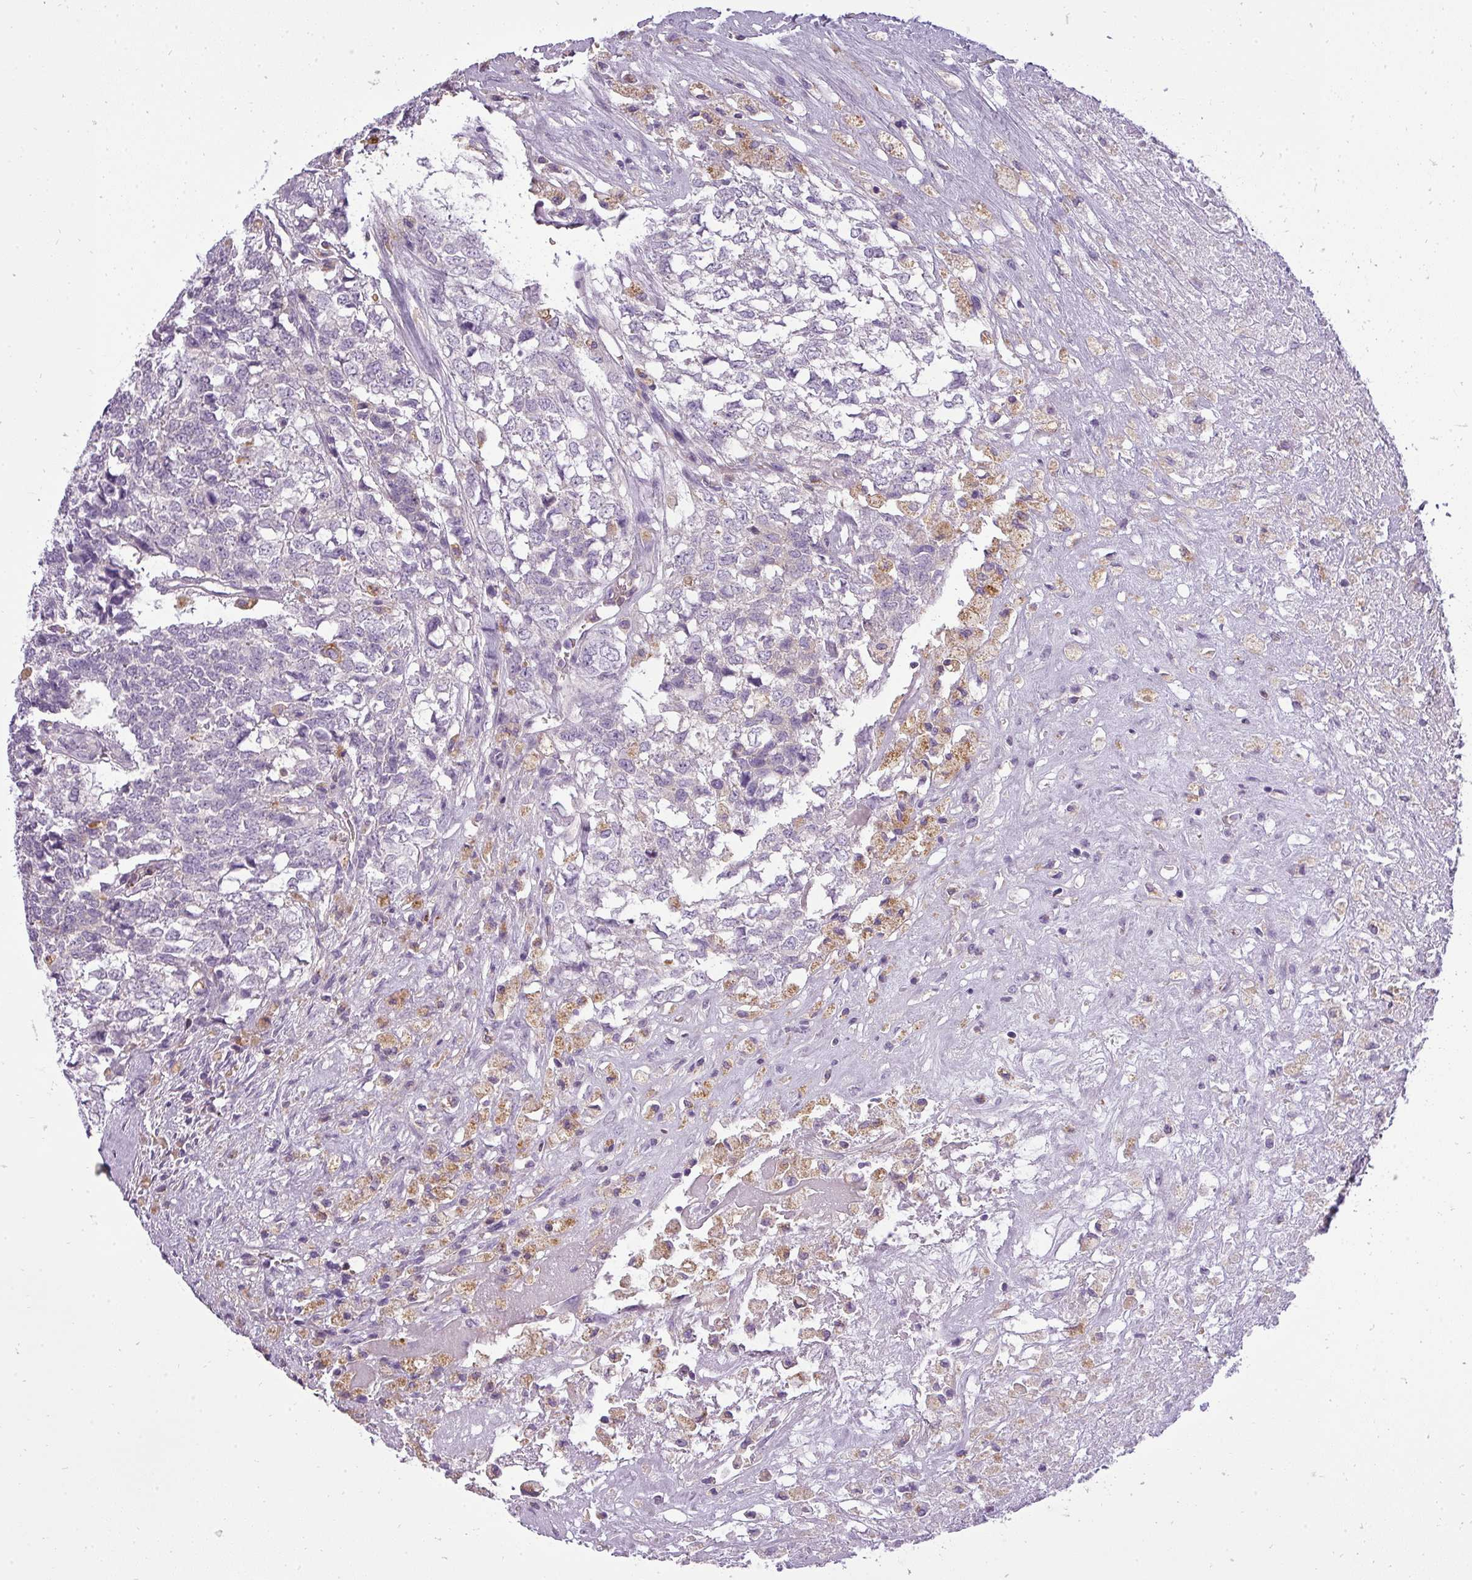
{"staining": {"intensity": "negative", "quantity": "none", "location": "none"}, "tissue": "testis cancer", "cell_type": "Tumor cells", "image_type": "cancer", "snomed": [{"axis": "morphology", "description": "Carcinoma, Embryonal, NOS"}, {"axis": "topography", "description": "Testis"}], "caption": "Image shows no protein staining in tumor cells of embryonal carcinoma (testis) tissue. (Brightfield microscopy of DAB (3,3'-diaminobenzidine) IHC at high magnification).", "gene": "ATP6V1D", "patient": {"sex": "male", "age": 23}}